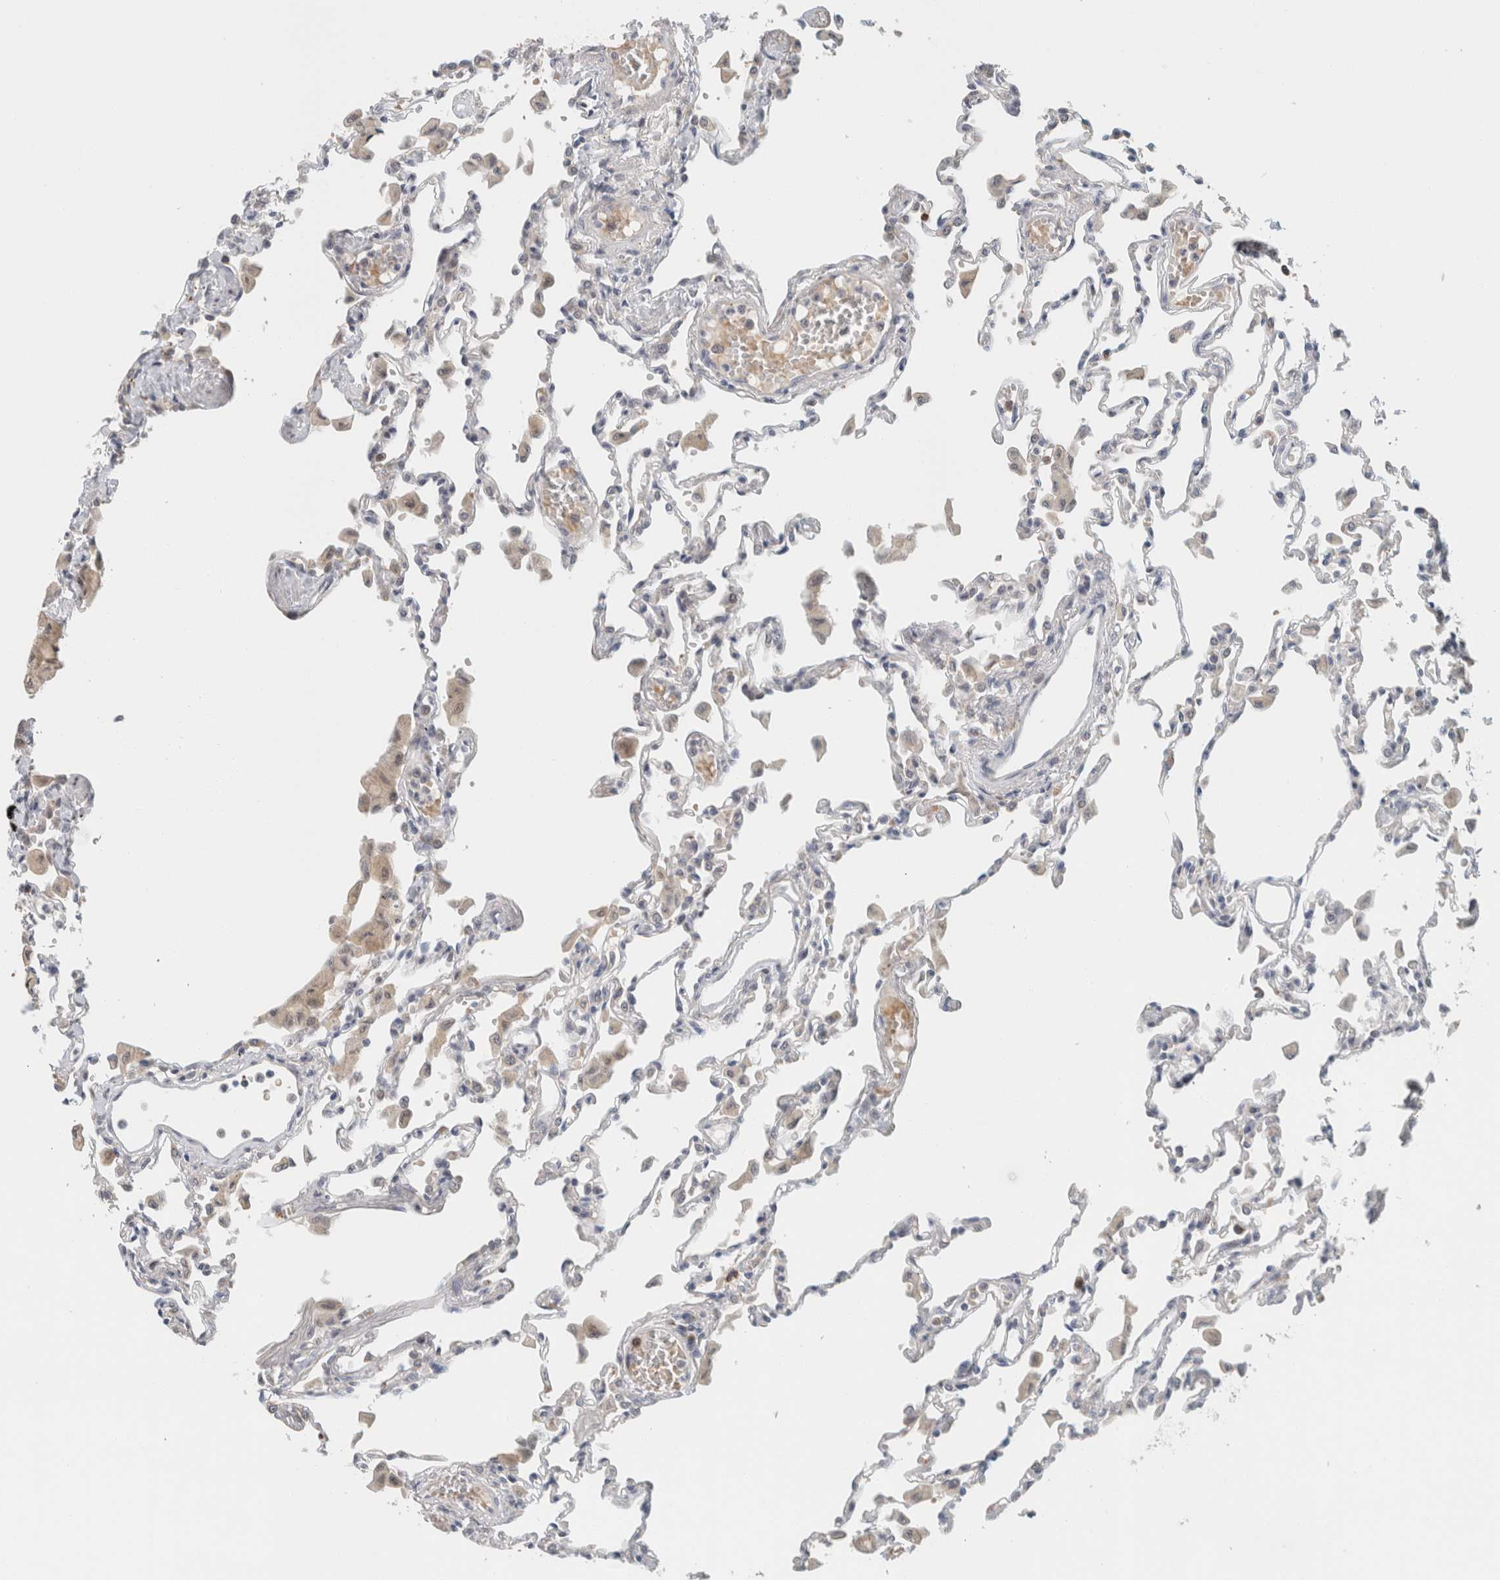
{"staining": {"intensity": "negative", "quantity": "none", "location": "none"}, "tissue": "lung", "cell_type": "Alveolar cells", "image_type": "normal", "snomed": [{"axis": "morphology", "description": "Normal tissue, NOS"}, {"axis": "topography", "description": "Bronchus"}, {"axis": "topography", "description": "Lung"}], "caption": "Lung stained for a protein using immunohistochemistry demonstrates no expression alveolar cells.", "gene": "CRAT", "patient": {"sex": "female", "age": 49}}